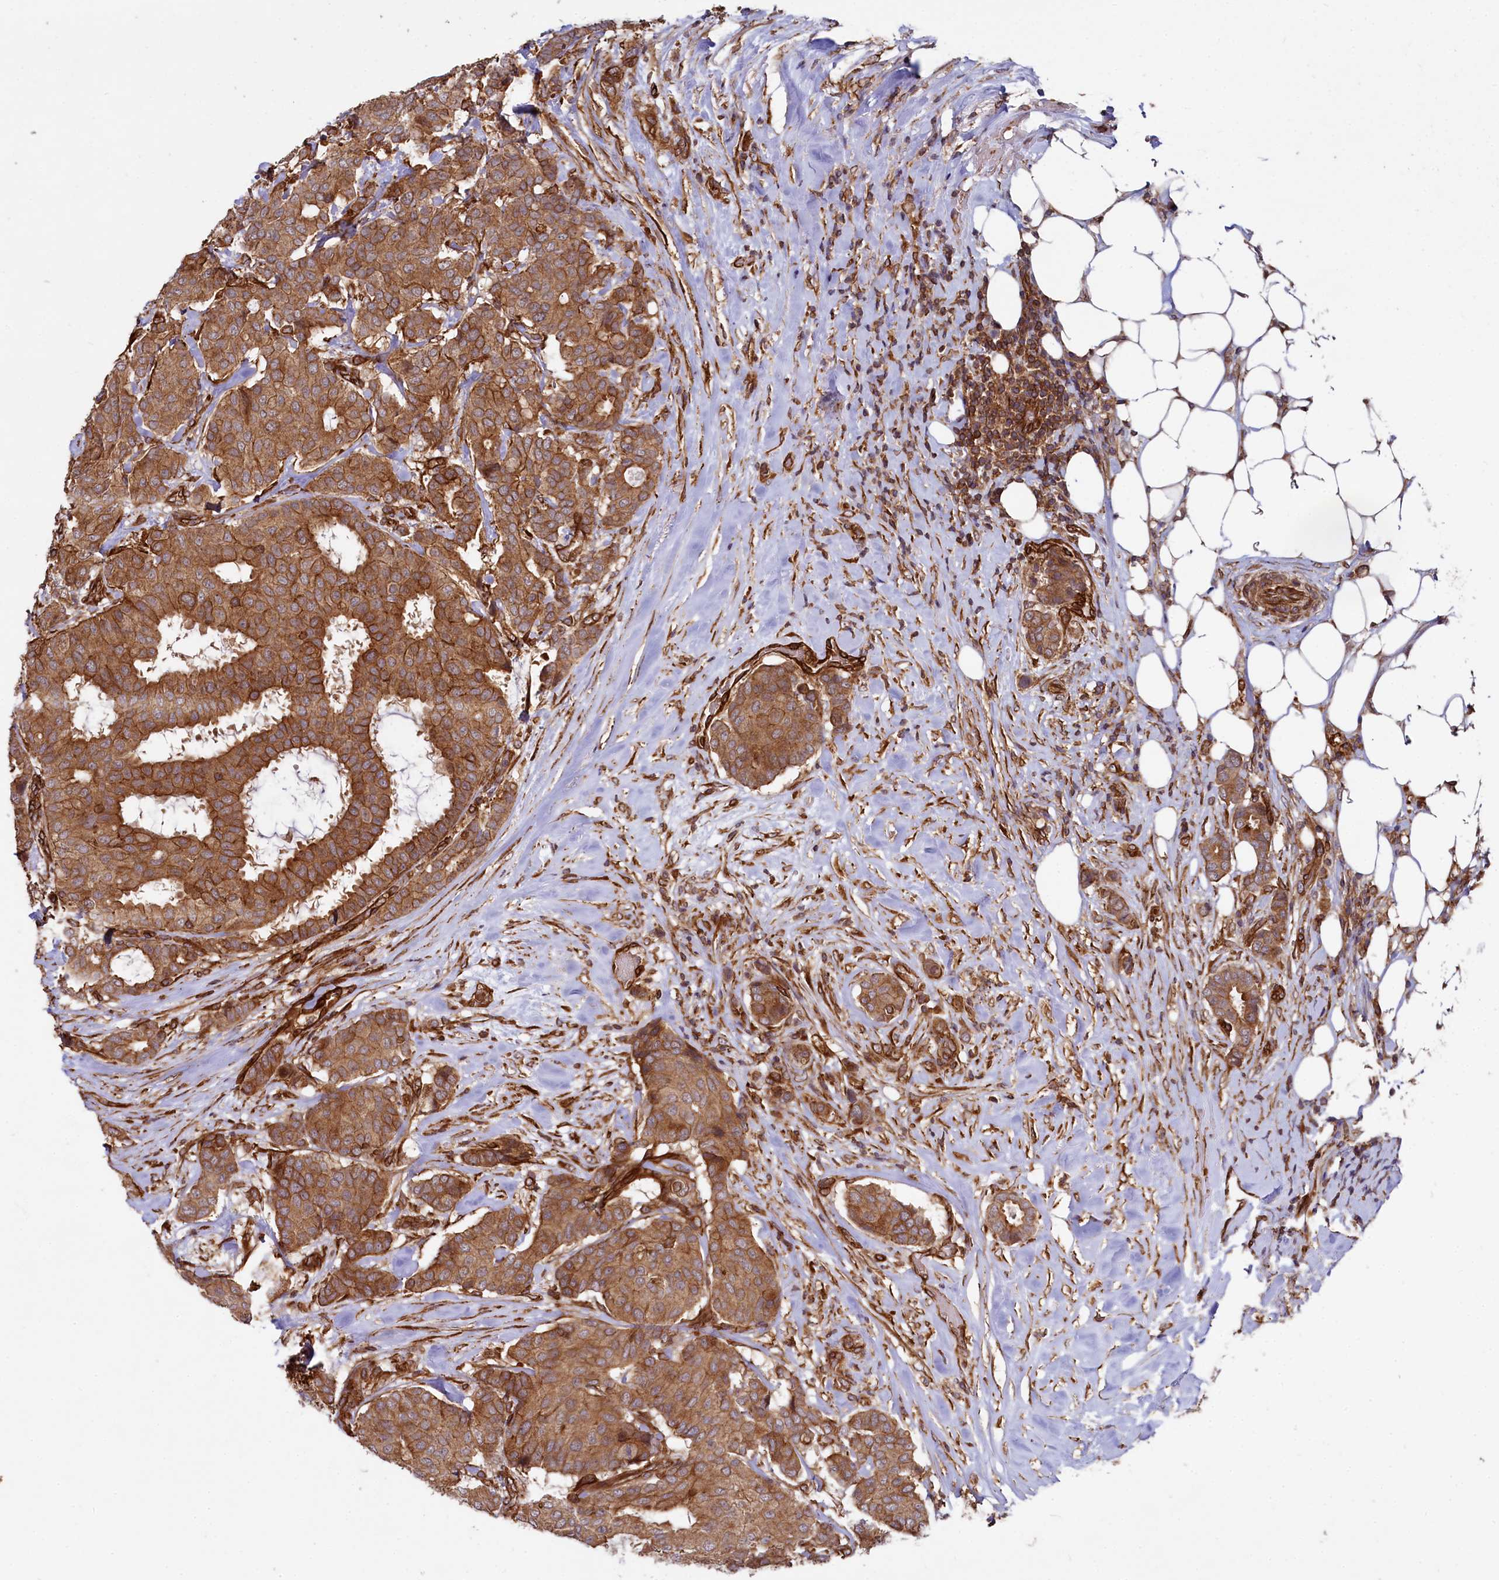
{"staining": {"intensity": "moderate", "quantity": ">75%", "location": "cytoplasmic/membranous"}, "tissue": "breast cancer", "cell_type": "Tumor cells", "image_type": "cancer", "snomed": [{"axis": "morphology", "description": "Duct carcinoma"}, {"axis": "topography", "description": "Breast"}], "caption": "Immunohistochemistry (DAB) staining of breast cancer displays moderate cytoplasmic/membranous protein expression in approximately >75% of tumor cells.", "gene": "SVIP", "patient": {"sex": "female", "age": 75}}